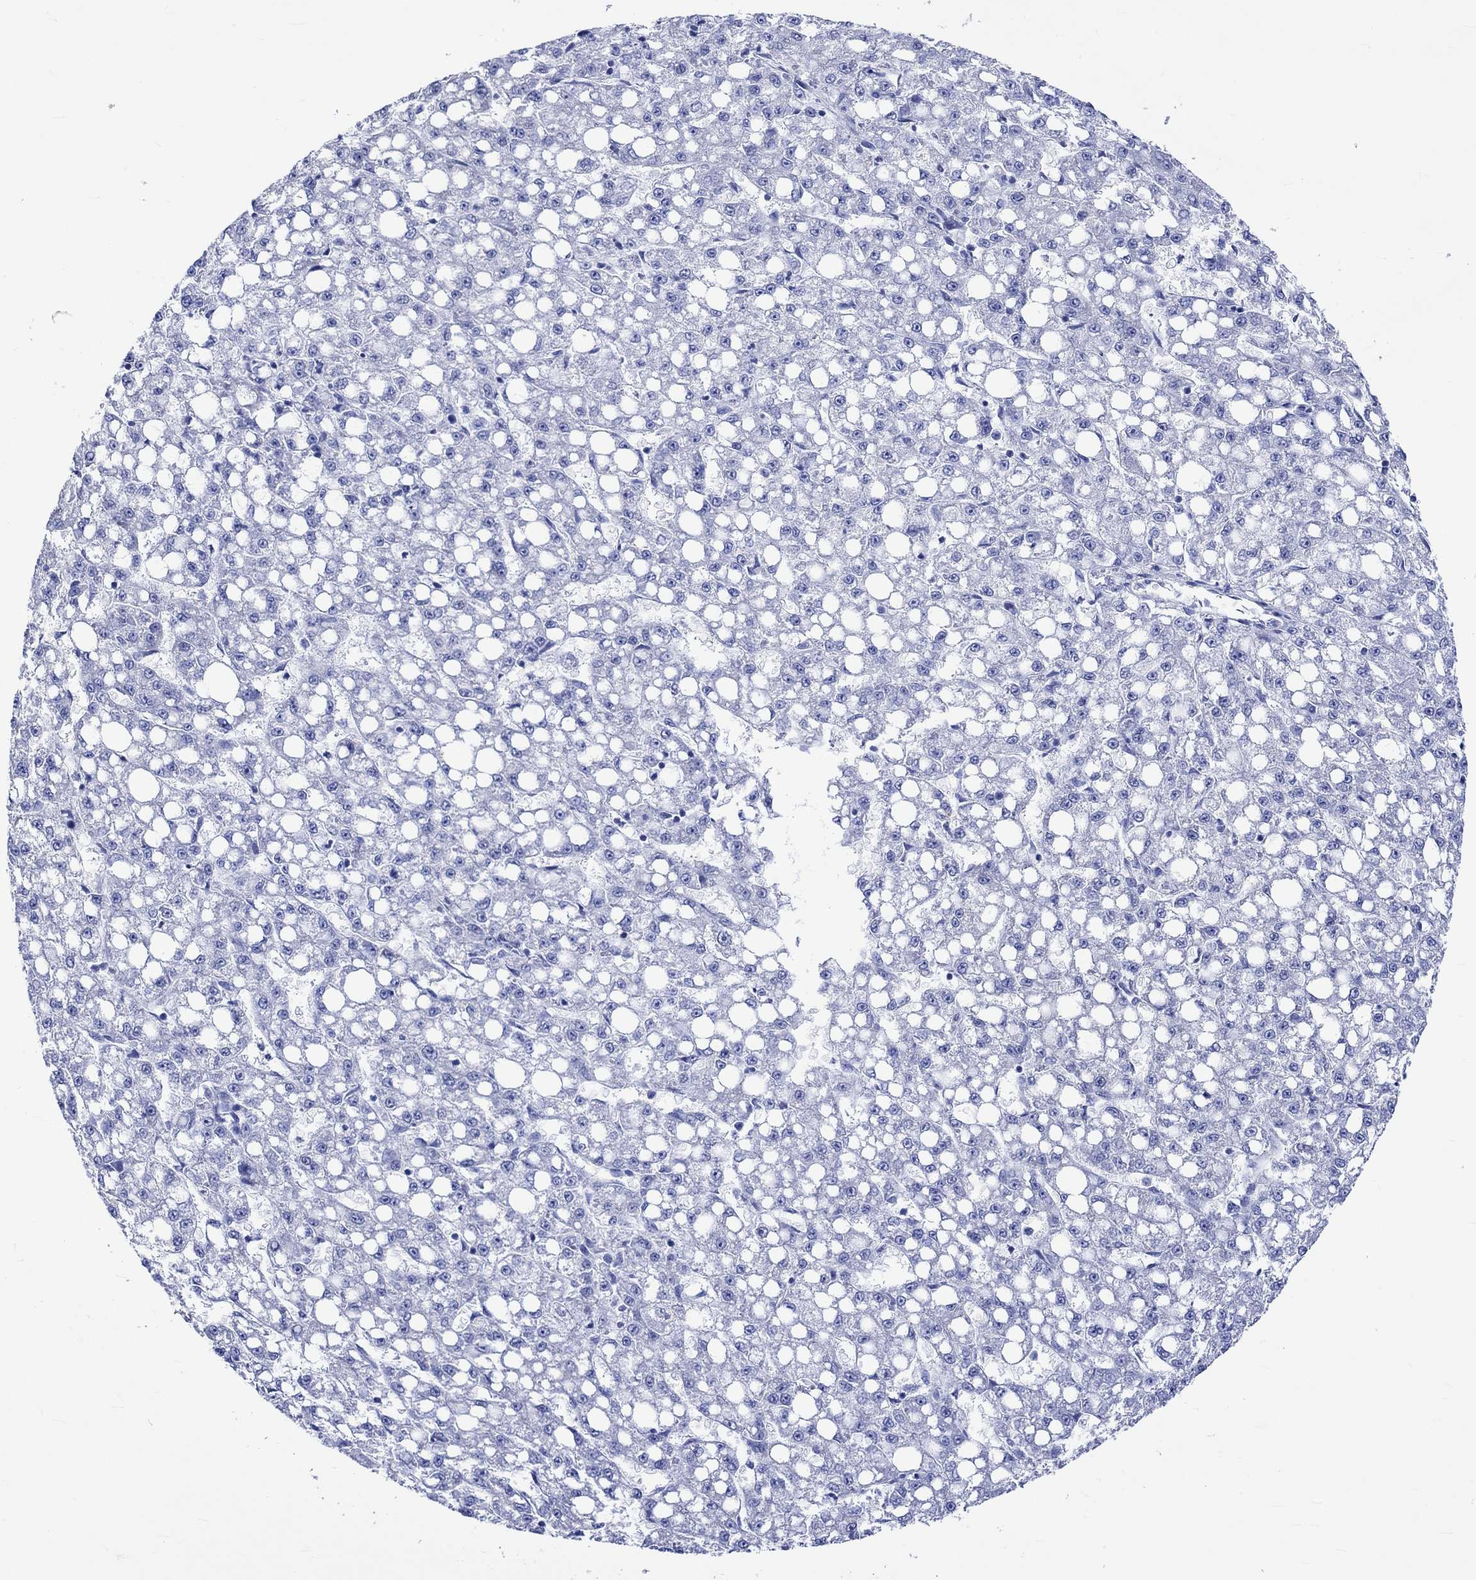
{"staining": {"intensity": "negative", "quantity": "none", "location": "none"}, "tissue": "liver cancer", "cell_type": "Tumor cells", "image_type": "cancer", "snomed": [{"axis": "morphology", "description": "Carcinoma, Hepatocellular, NOS"}, {"axis": "topography", "description": "Liver"}], "caption": "Liver hepatocellular carcinoma was stained to show a protein in brown. There is no significant expression in tumor cells.", "gene": "HARBI1", "patient": {"sex": "female", "age": 65}}